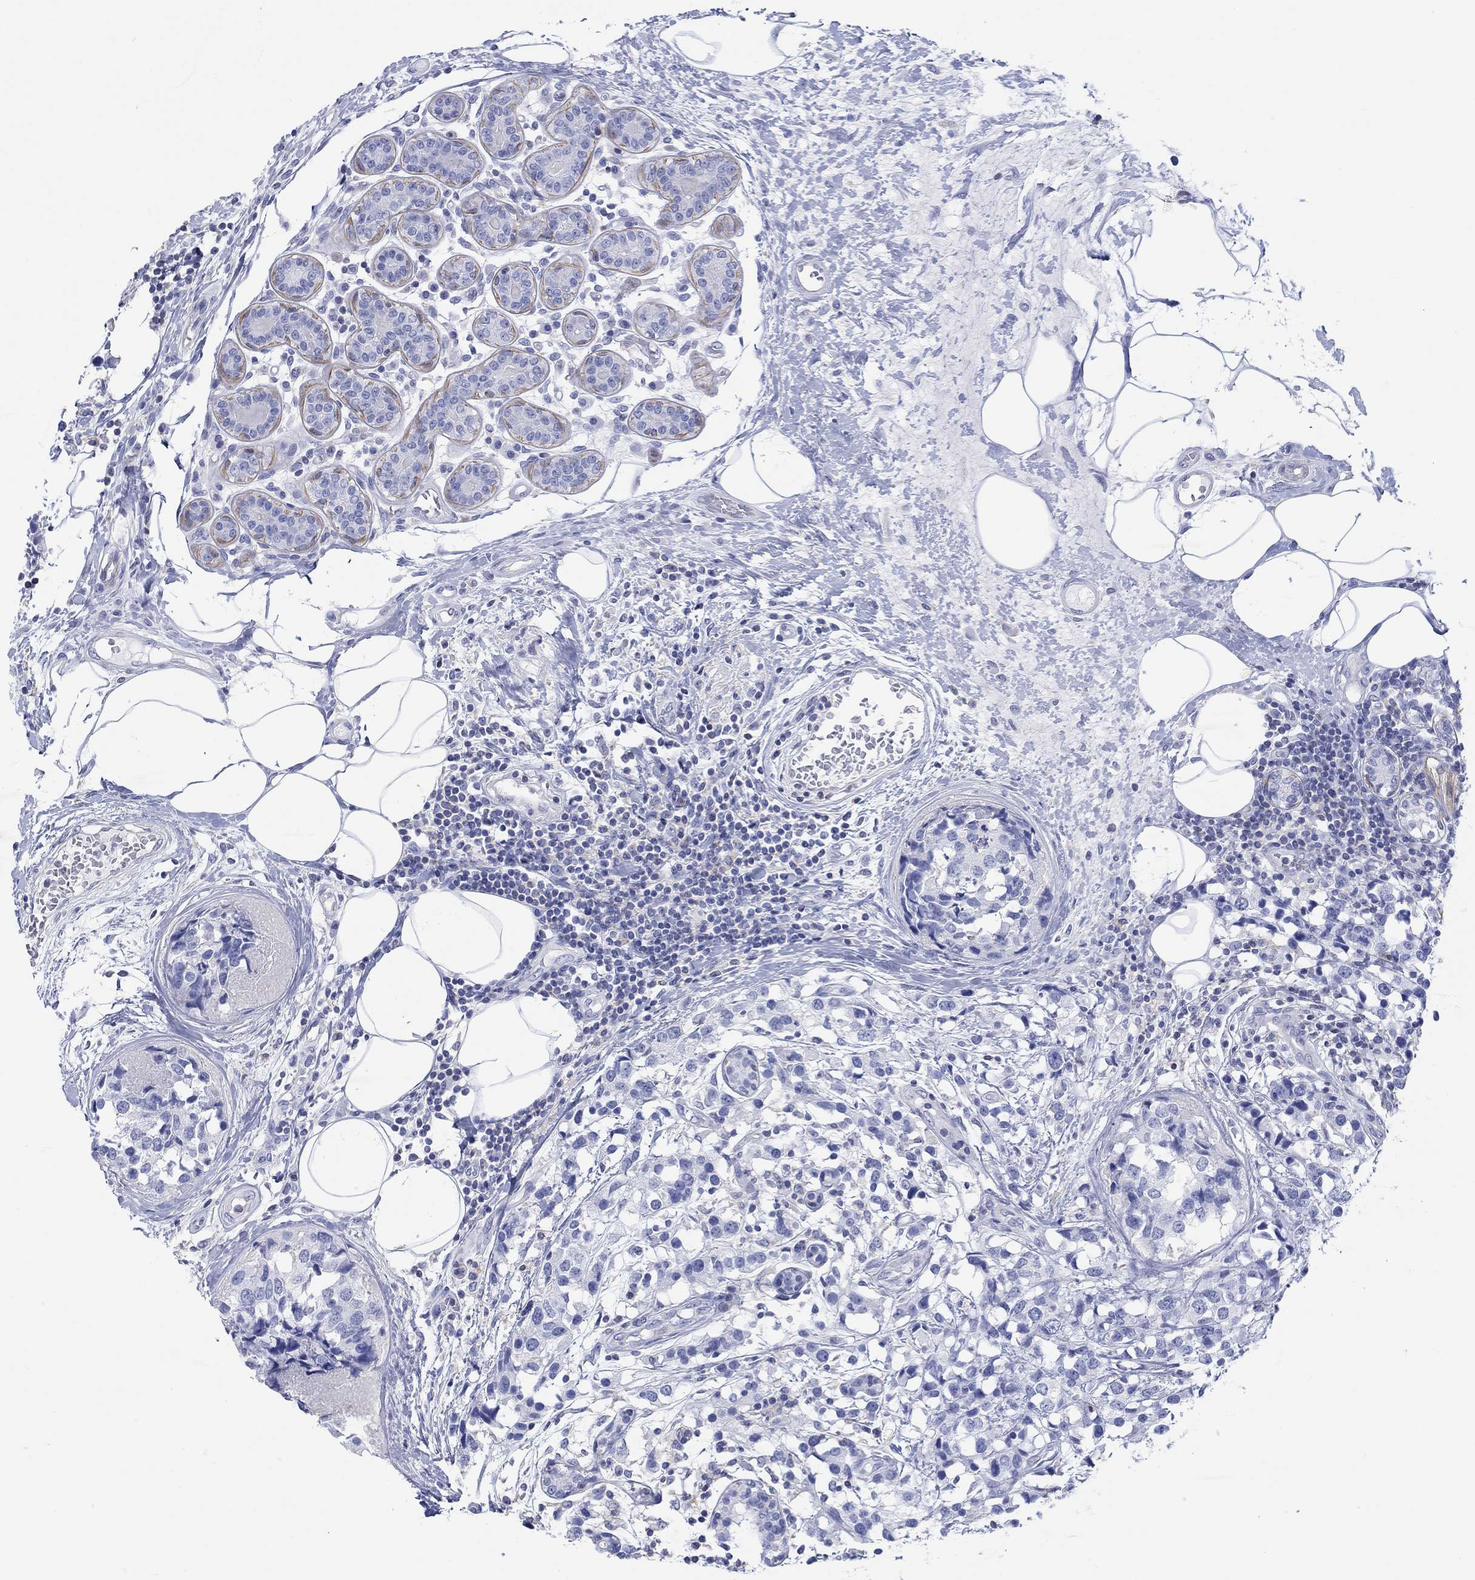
{"staining": {"intensity": "negative", "quantity": "none", "location": "none"}, "tissue": "breast cancer", "cell_type": "Tumor cells", "image_type": "cancer", "snomed": [{"axis": "morphology", "description": "Lobular carcinoma"}, {"axis": "topography", "description": "Breast"}], "caption": "Immunohistochemistry image of human breast lobular carcinoma stained for a protein (brown), which demonstrates no expression in tumor cells.", "gene": "PPIL6", "patient": {"sex": "female", "age": 59}}